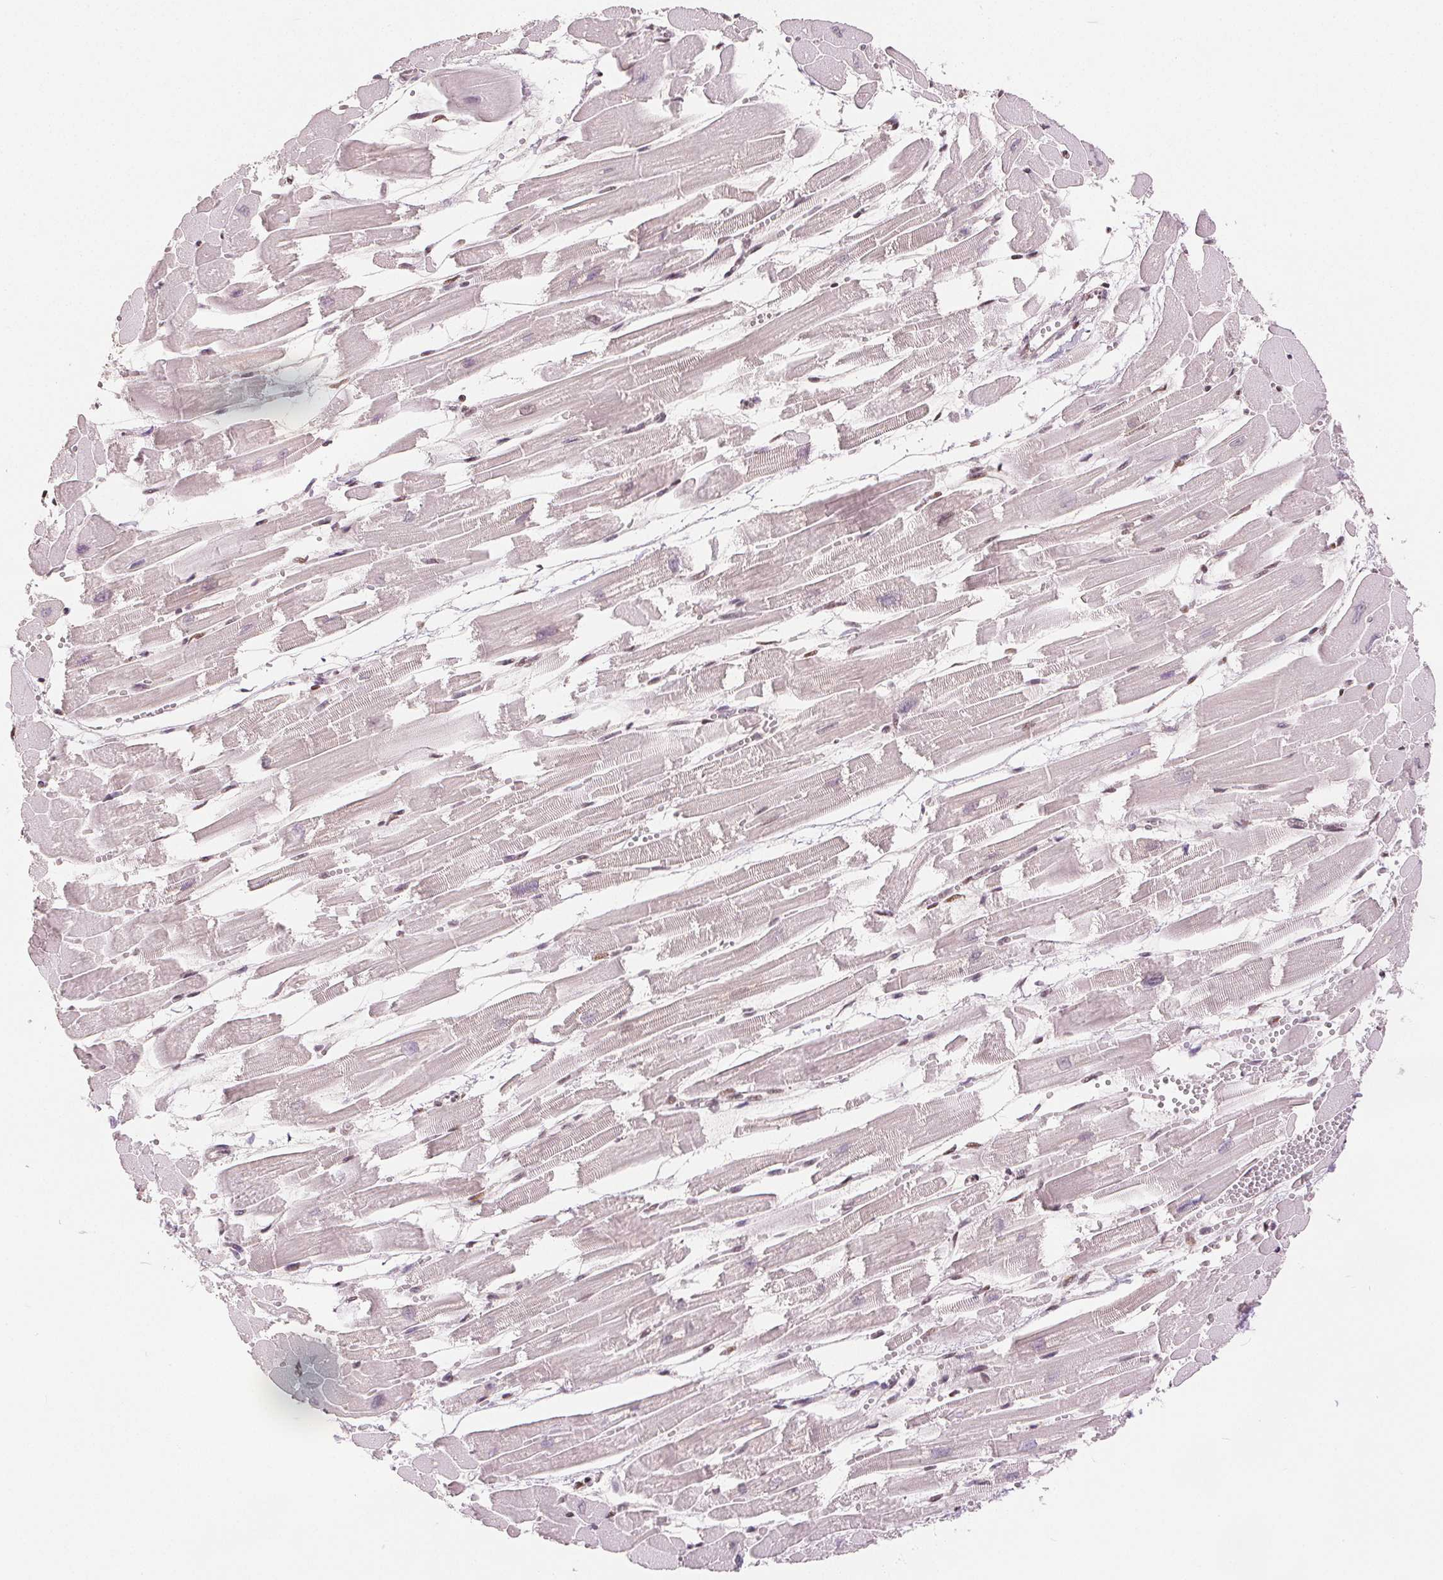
{"staining": {"intensity": "moderate", "quantity": ">75%", "location": "nuclear"}, "tissue": "heart muscle", "cell_type": "Cardiomyocytes", "image_type": "normal", "snomed": [{"axis": "morphology", "description": "Normal tissue, NOS"}, {"axis": "topography", "description": "Heart"}], "caption": "Heart muscle was stained to show a protein in brown. There is medium levels of moderate nuclear expression in about >75% of cardiomyocytes. Immunohistochemistry stains the protein of interest in brown and the nuclei are stained blue.", "gene": "ZNF703", "patient": {"sex": "female", "age": 52}}